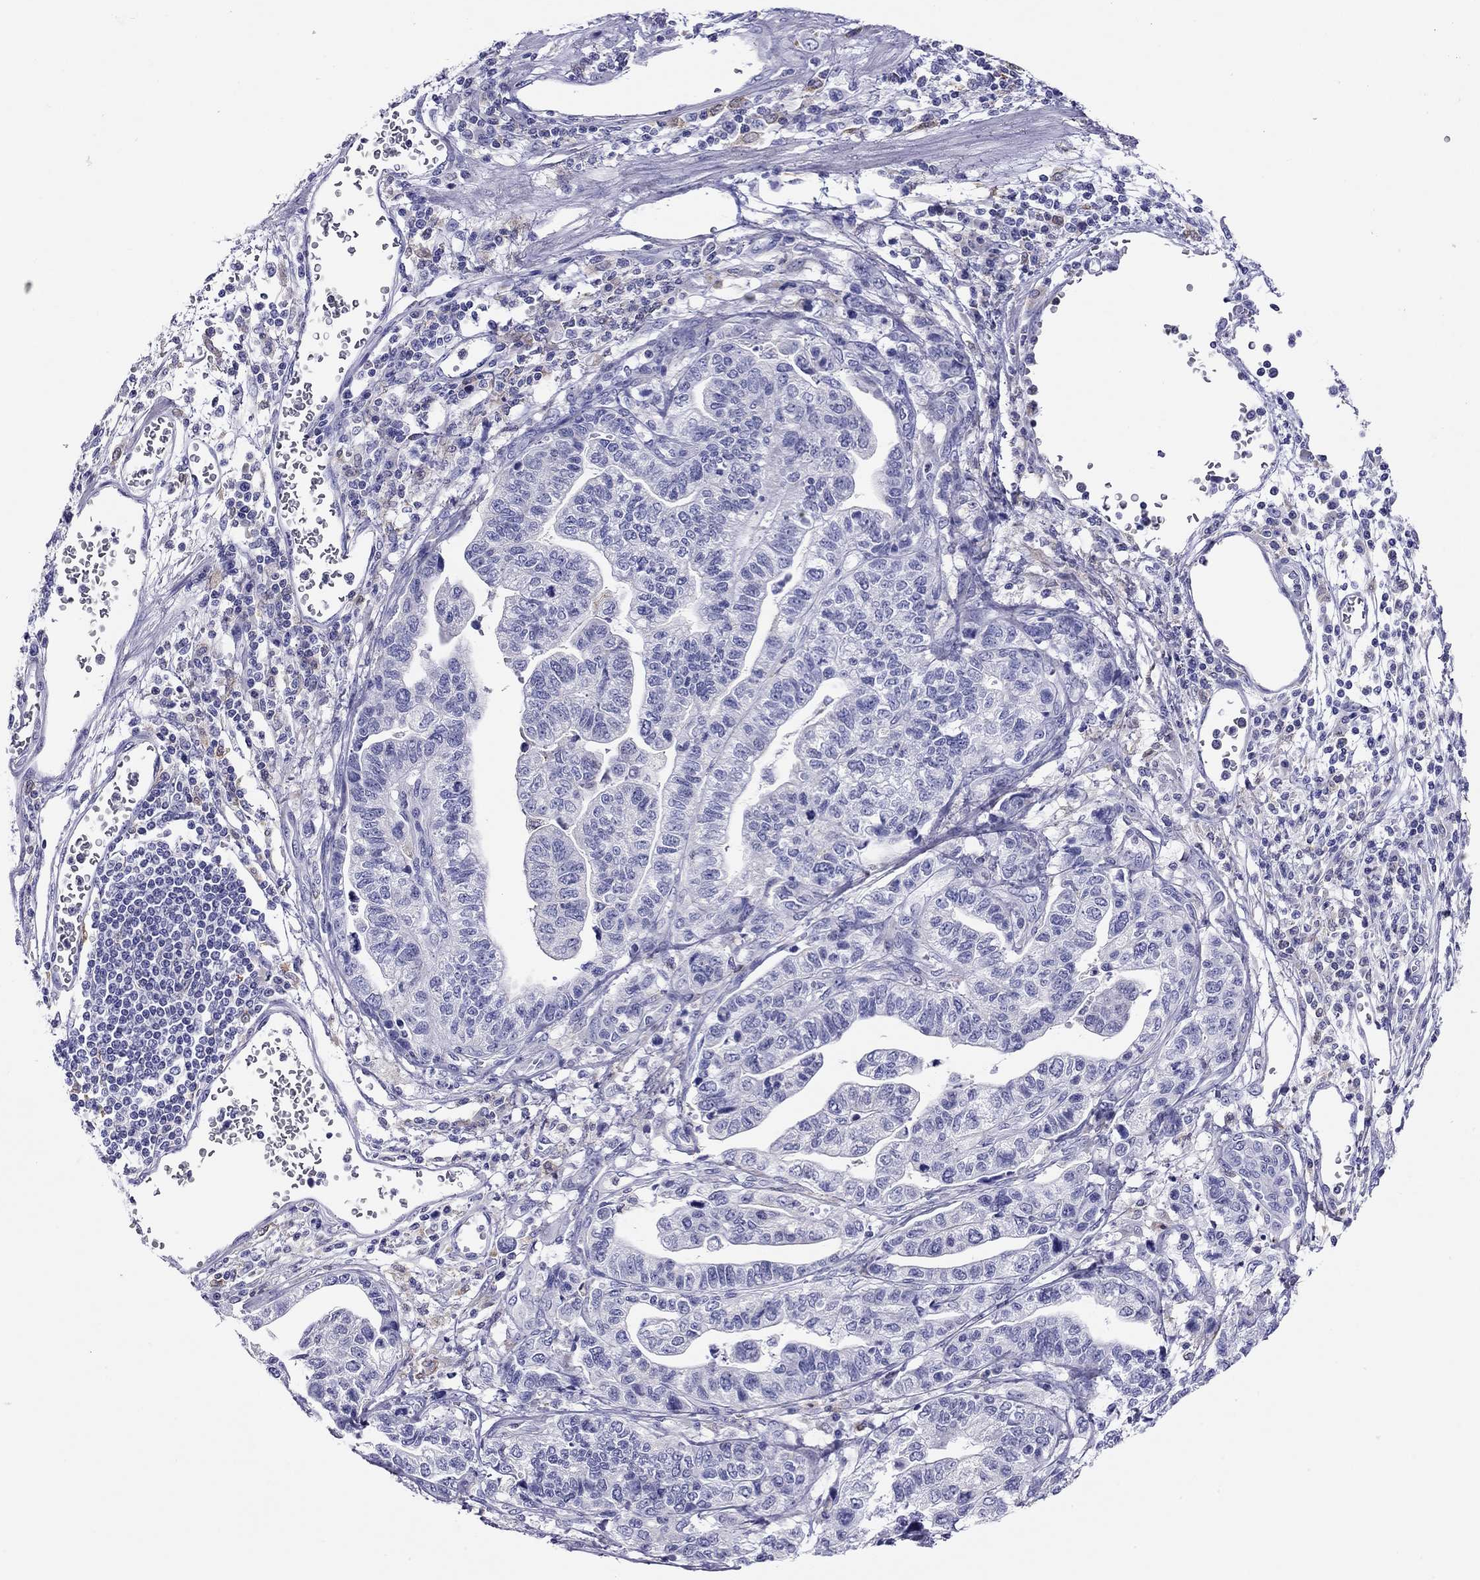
{"staining": {"intensity": "negative", "quantity": "none", "location": "none"}, "tissue": "stomach cancer", "cell_type": "Tumor cells", "image_type": "cancer", "snomed": [{"axis": "morphology", "description": "Adenocarcinoma, NOS"}, {"axis": "topography", "description": "Stomach, upper"}], "caption": "Tumor cells are negative for brown protein staining in stomach adenocarcinoma.", "gene": "SLC46A2", "patient": {"sex": "female", "age": 67}}